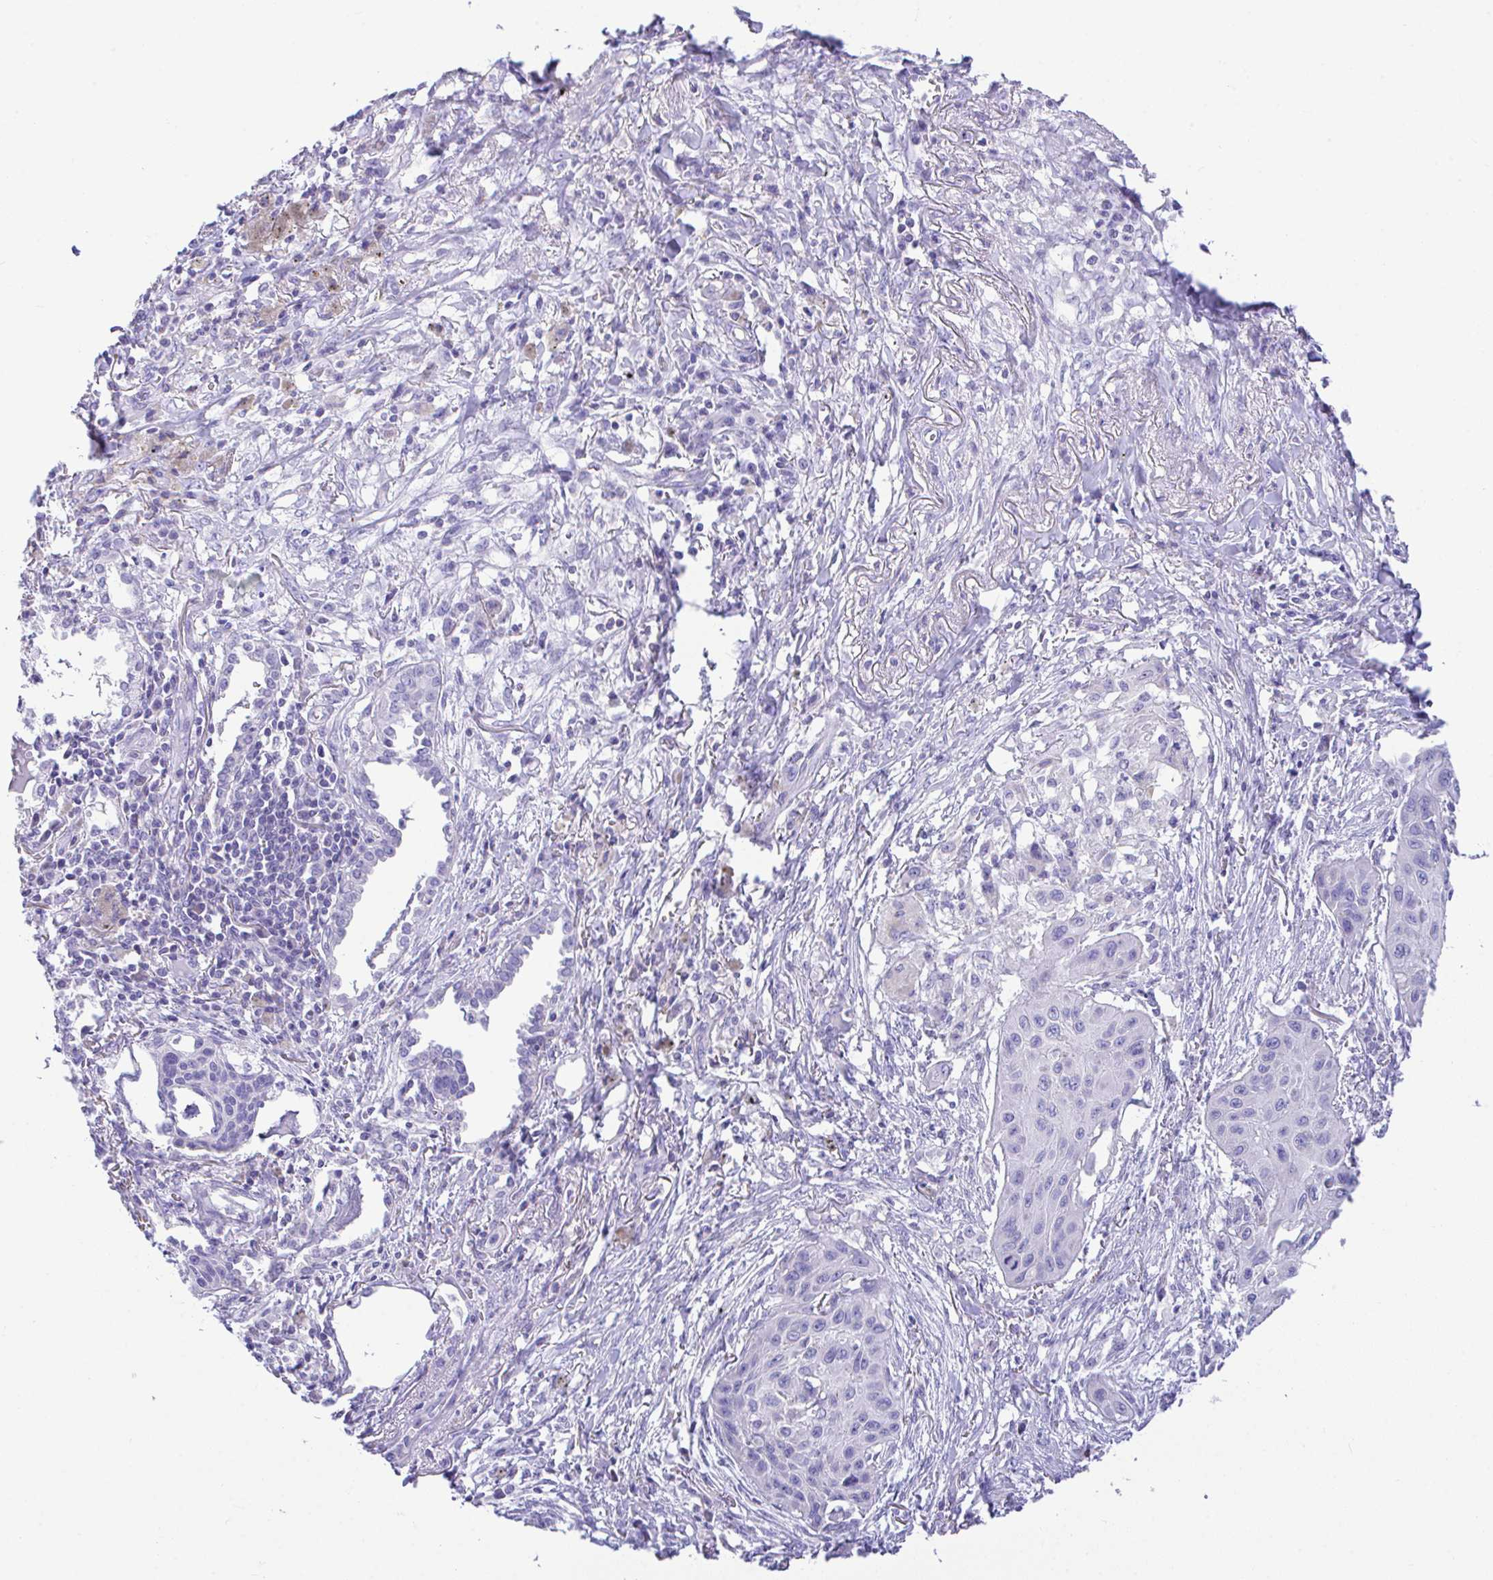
{"staining": {"intensity": "negative", "quantity": "none", "location": "none"}, "tissue": "lung cancer", "cell_type": "Tumor cells", "image_type": "cancer", "snomed": [{"axis": "morphology", "description": "Squamous cell carcinoma, NOS"}, {"axis": "topography", "description": "Lung"}], "caption": "High power microscopy micrograph of an immunohistochemistry image of lung cancer, revealing no significant expression in tumor cells.", "gene": "NLRP8", "patient": {"sex": "male", "age": 71}}